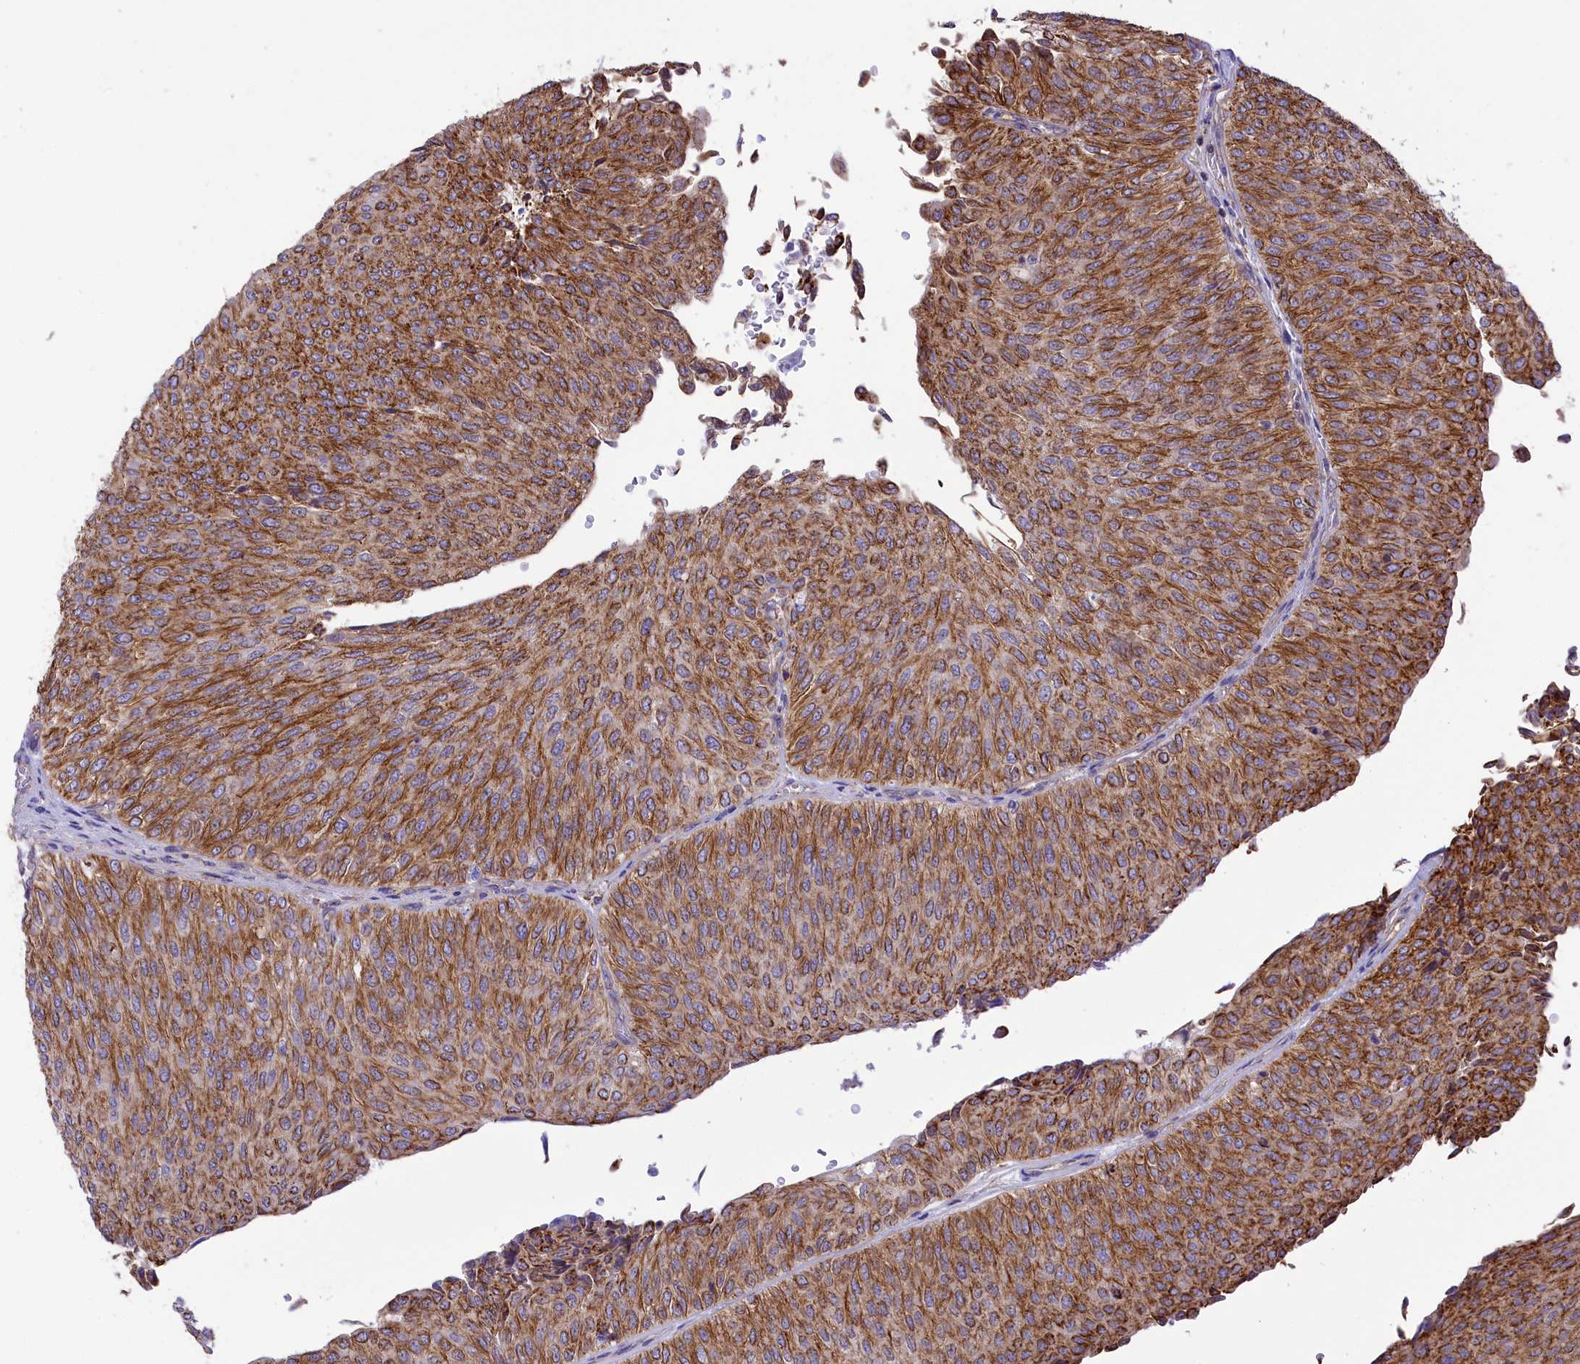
{"staining": {"intensity": "strong", "quantity": ">75%", "location": "cytoplasmic/membranous"}, "tissue": "urothelial cancer", "cell_type": "Tumor cells", "image_type": "cancer", "snomed": [{"axis": "morphology", "description": "Urothelial carcinoma, Low grade"}, {"axis": "topography", "description": "Urinary bladder"}], "caption": "Protein expression analysis of urothelial cancer displays strong cytoplasmic/membranous staining in about >75% of tumor cells.", "gene": "SEPTIN9", "patient": {"sex": "male", "age": 78}}